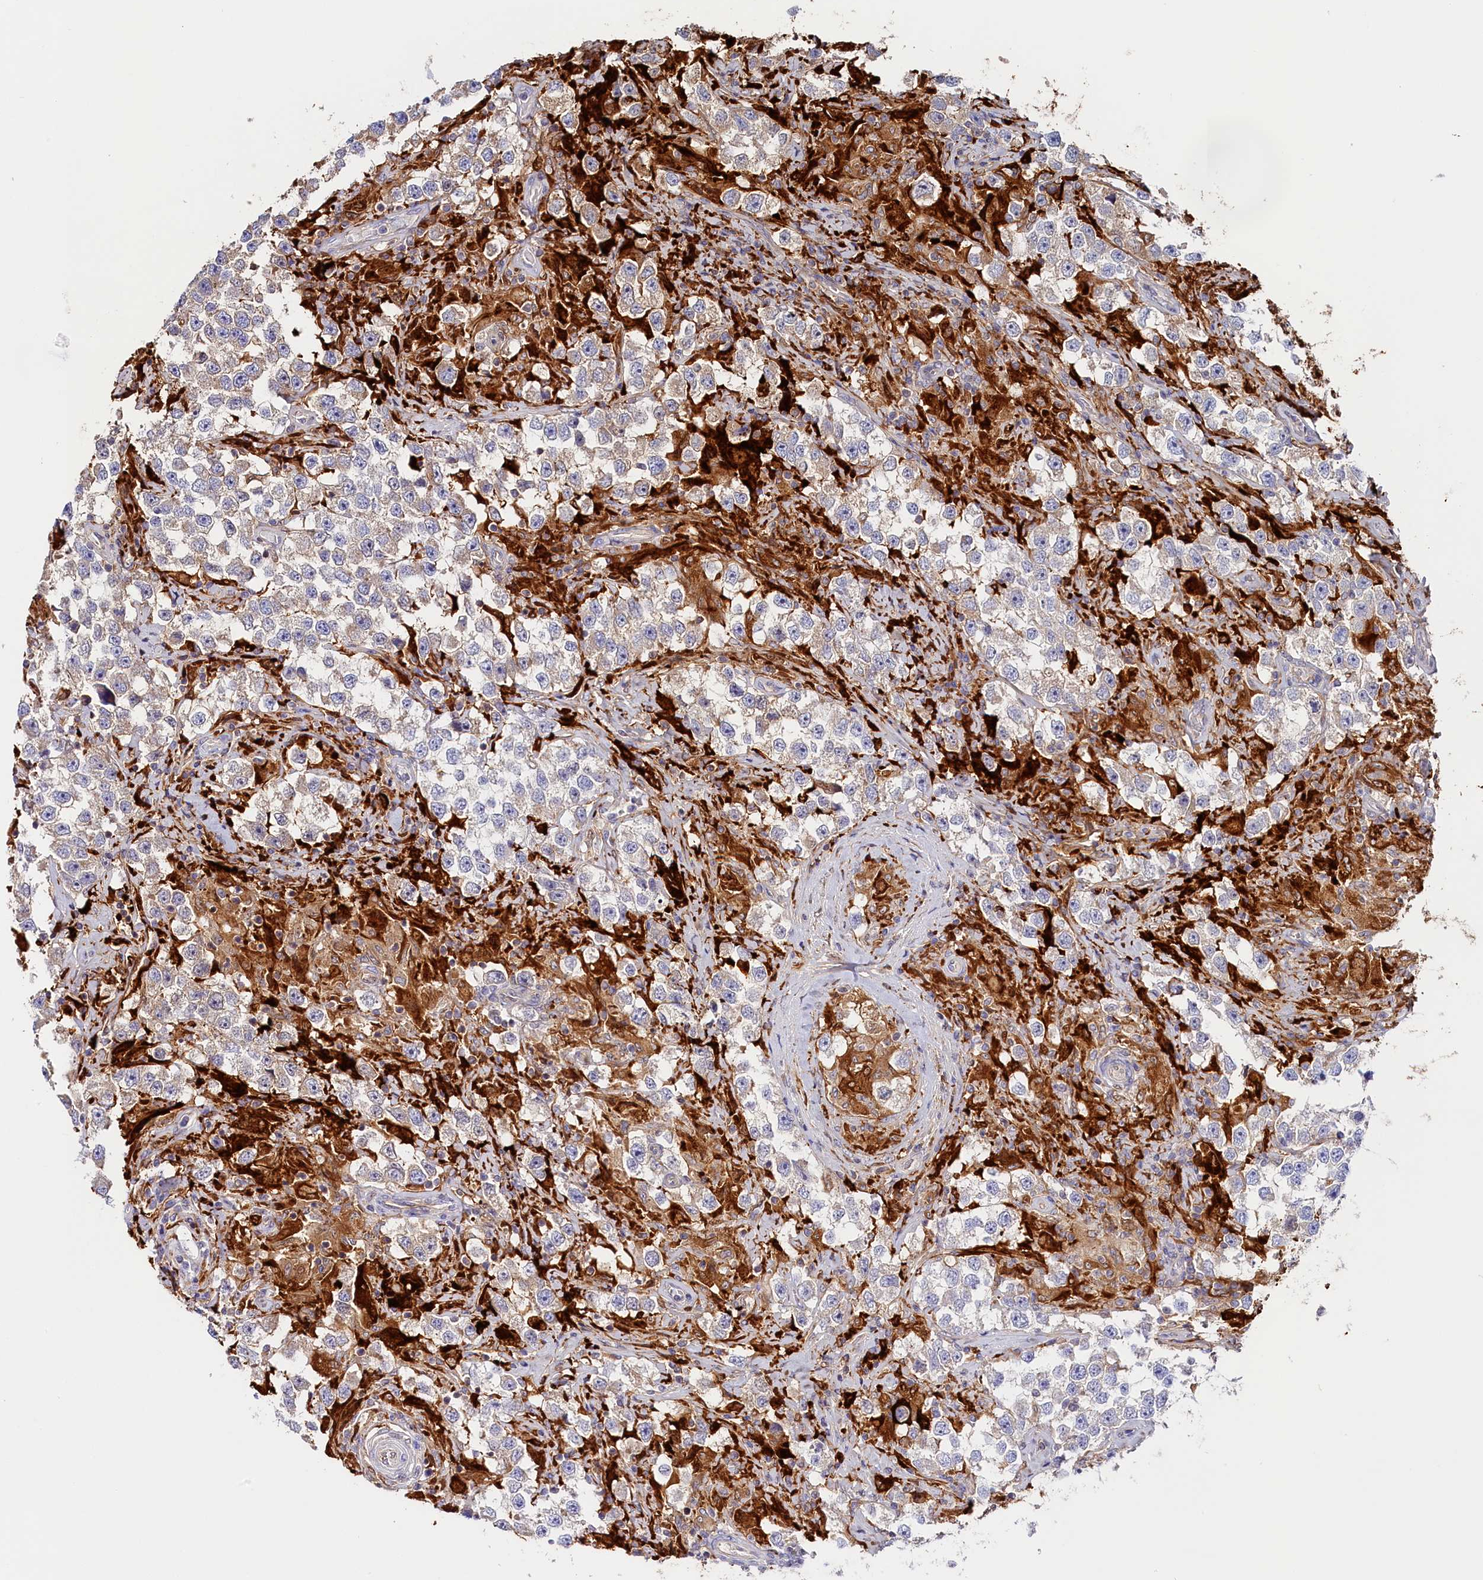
{"staining": {"intensity": "negative", "quantity": "none", "location": "none"}, "tissue": "testis cancer", "cell_type": "Tumor cells", "image_type": "cancer", "snomed": [{"axis": "morphology", "description": "Seminoma, NOS"}, {"axis": "topography", "description": "Testis"}], "caption": "Immunohistochemical staining of testis seminoma exhibits no significant staining in tumor cells. Nuclei are stained in blue.", "gene": "KATNB1", "patient": {"sex": "male", "age": 46}}